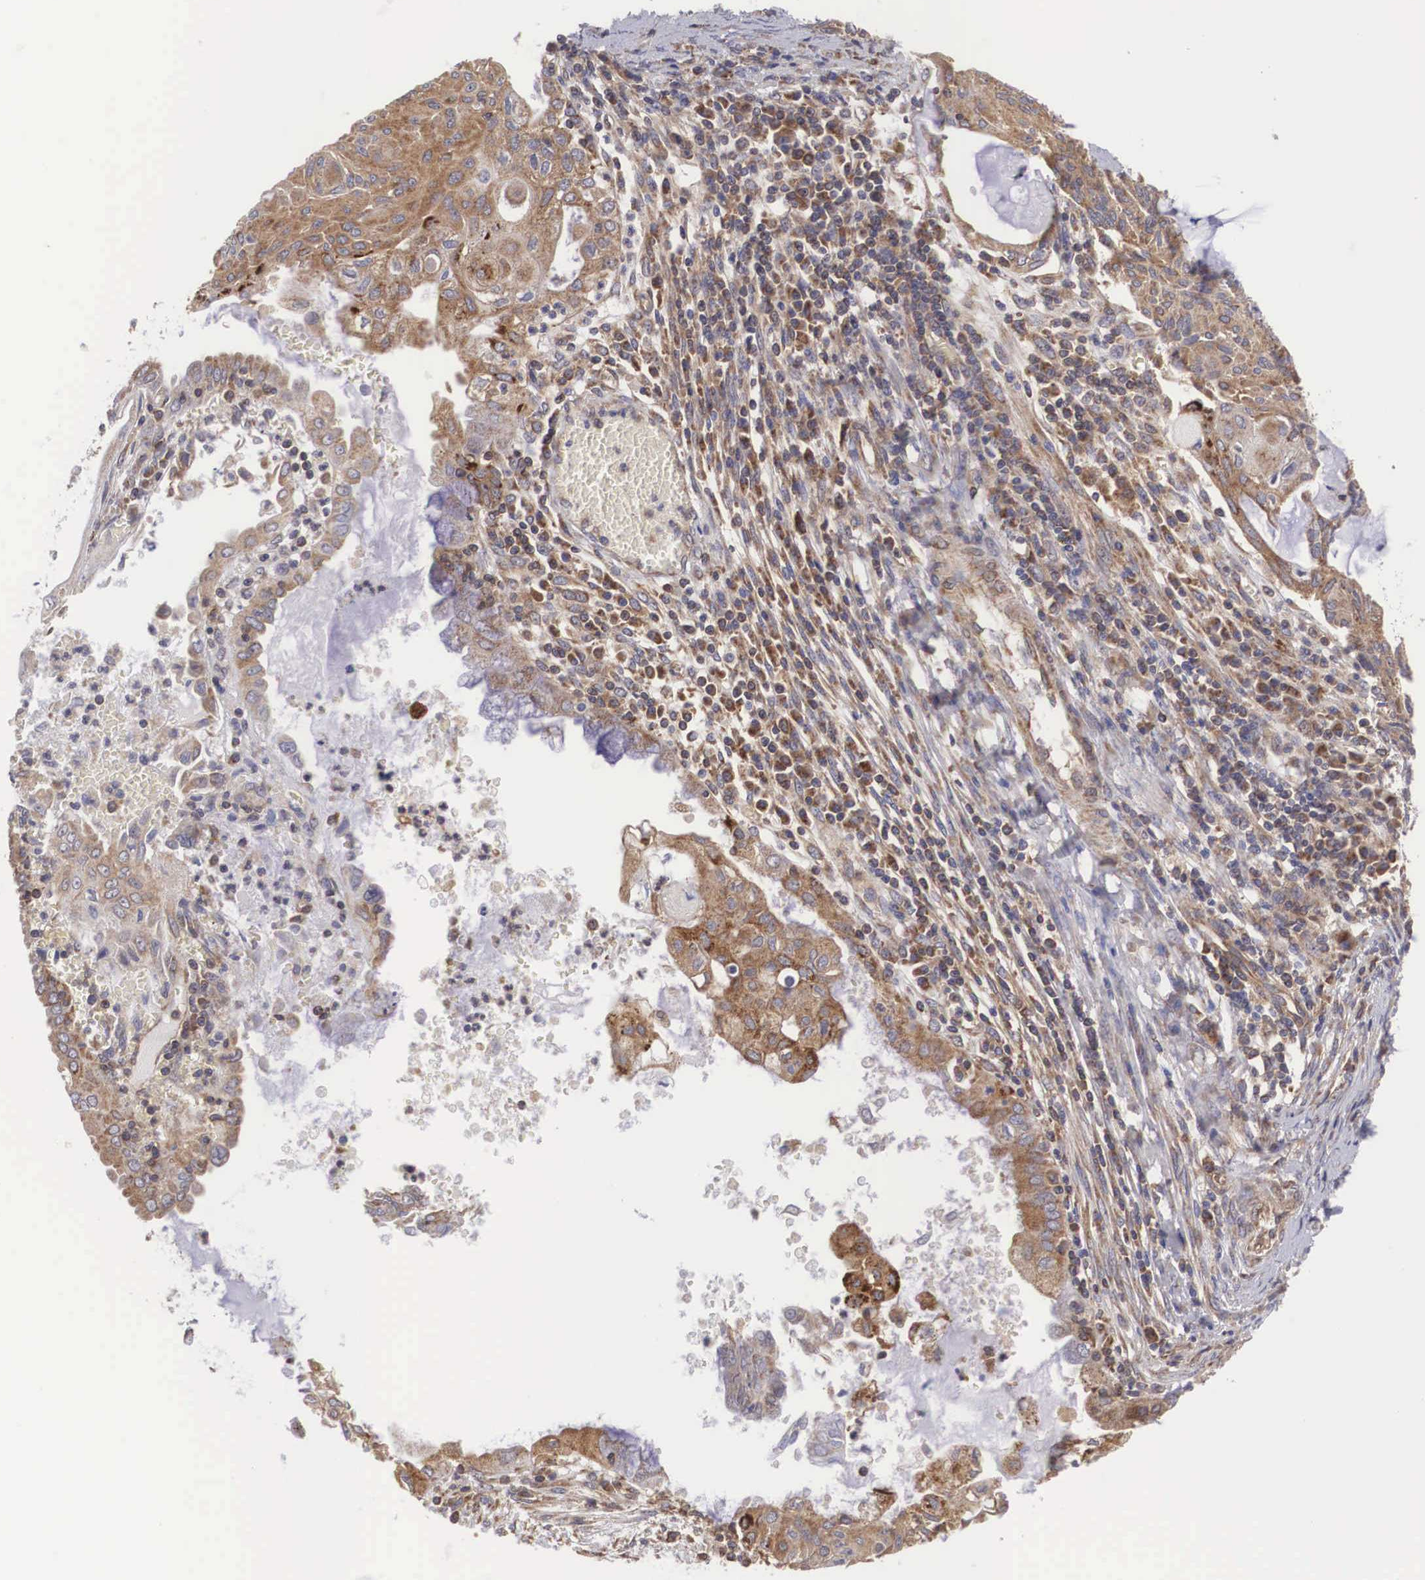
{"staining": {"intensity": "moderate", "quantity": "25%-75%", "location": "cytoplasmic/membranous"}, "tissue": "endometrial cancer", "cell_type": "Tumor cells", "image_type": "cancer", "snomed": [{"axis": "morphology", "description": "Adenocarcinoma, NOS"}, {"axis": "topography", "description": "Endometrium"}], "caption": "Brown immunohistochemical staining in endometrial cancer (adenocarcinoma) reveals moderate cytoplasmic/membranous expression in about 25%-75% of tumor cells. (IHC, brightfield microscopy, high magnification).", "gene": "DHRS1", "patient": {"sex": "female", "age": 79}}